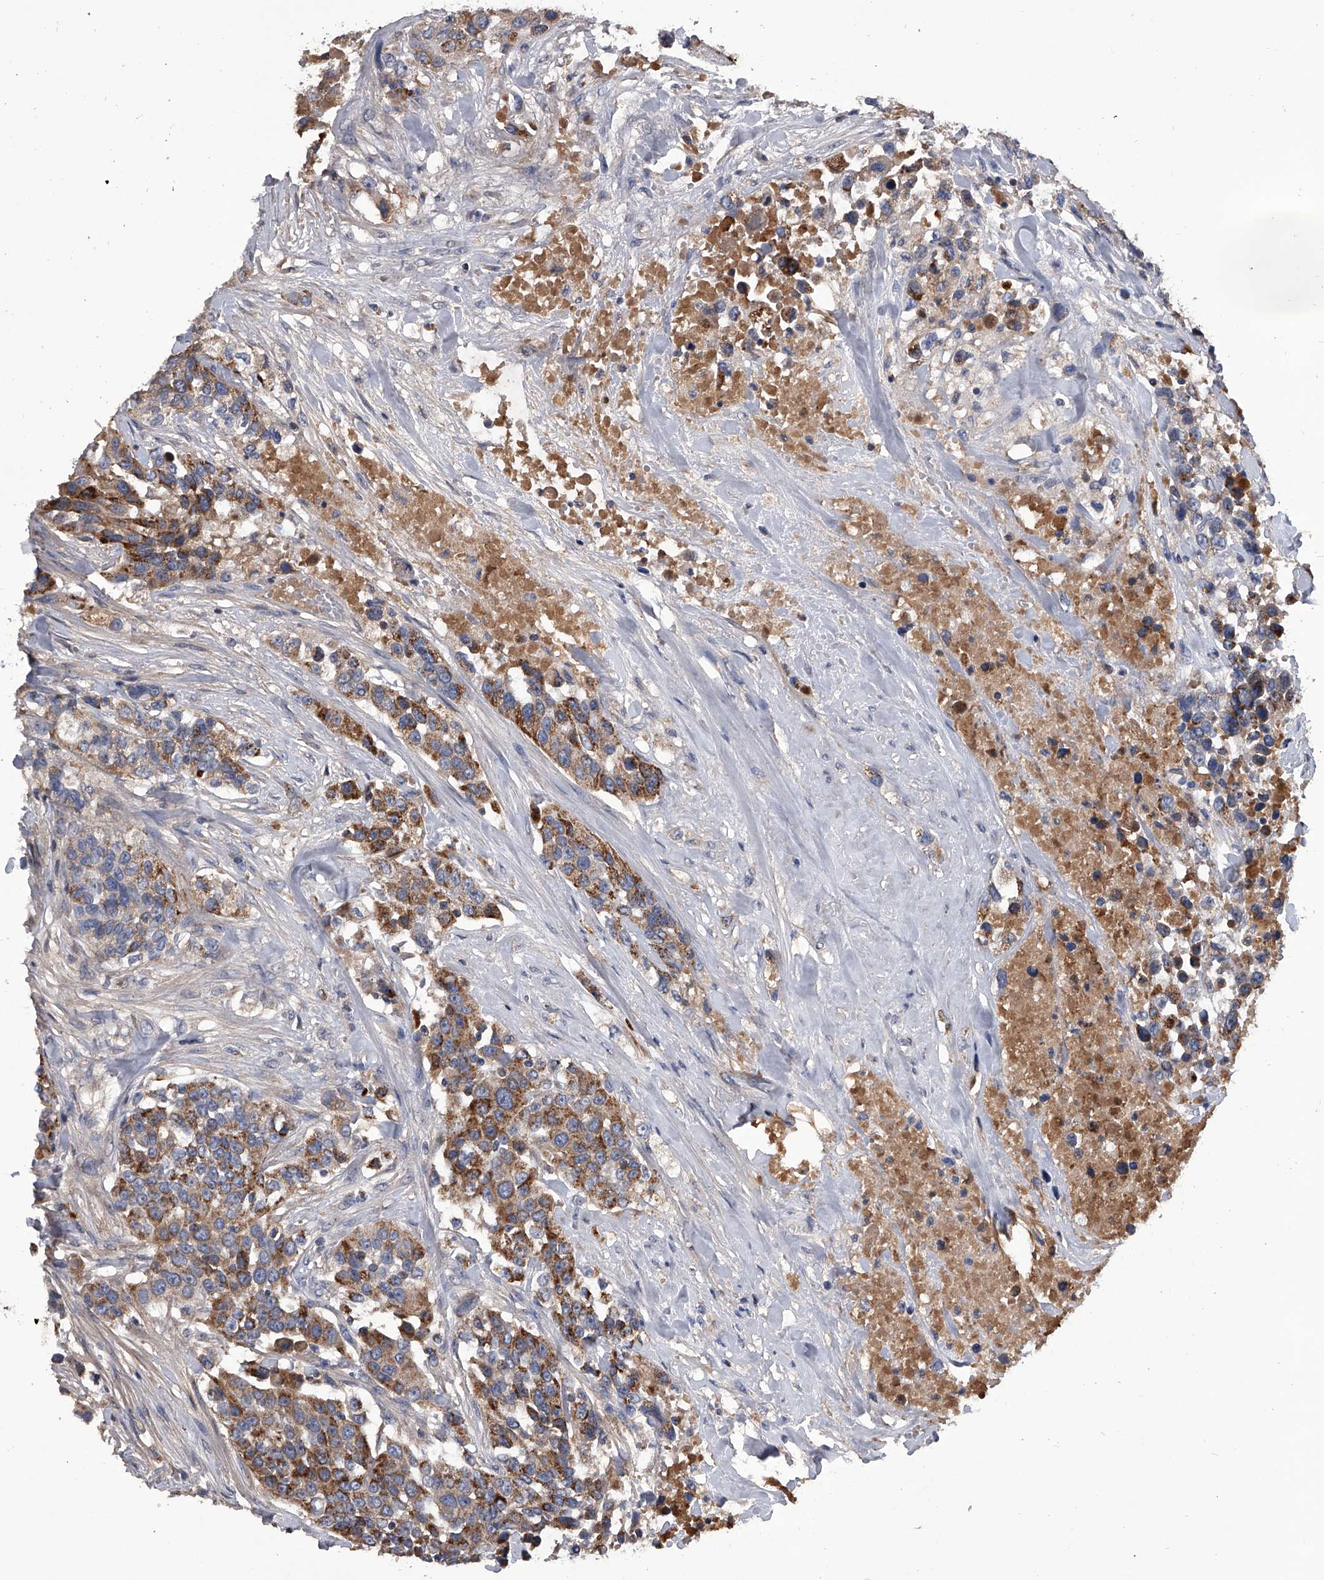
{"staining": {"intensity": "moderate", "quantity": ">75%", "location": "cytoplasmic/membranous"}, "tissue": "urothelial cancer", "cell_type": "Tumor cells", "image_type": "cancer", "snomed": [{"axis": "morphology", "description": "Urothelial carcinoma, High grade"}, {"axis": "topography", "description": "Urinary bladder"}], "caption": "Urothelial cancer tissue reveals moderate cytoplasmic/membranous expression in about >75% of tumor cells (Brightfield microscopy of DAB IHC at high magnification).", "gene": "NRP1", "patient": {"sex": "female", "age": 80}}